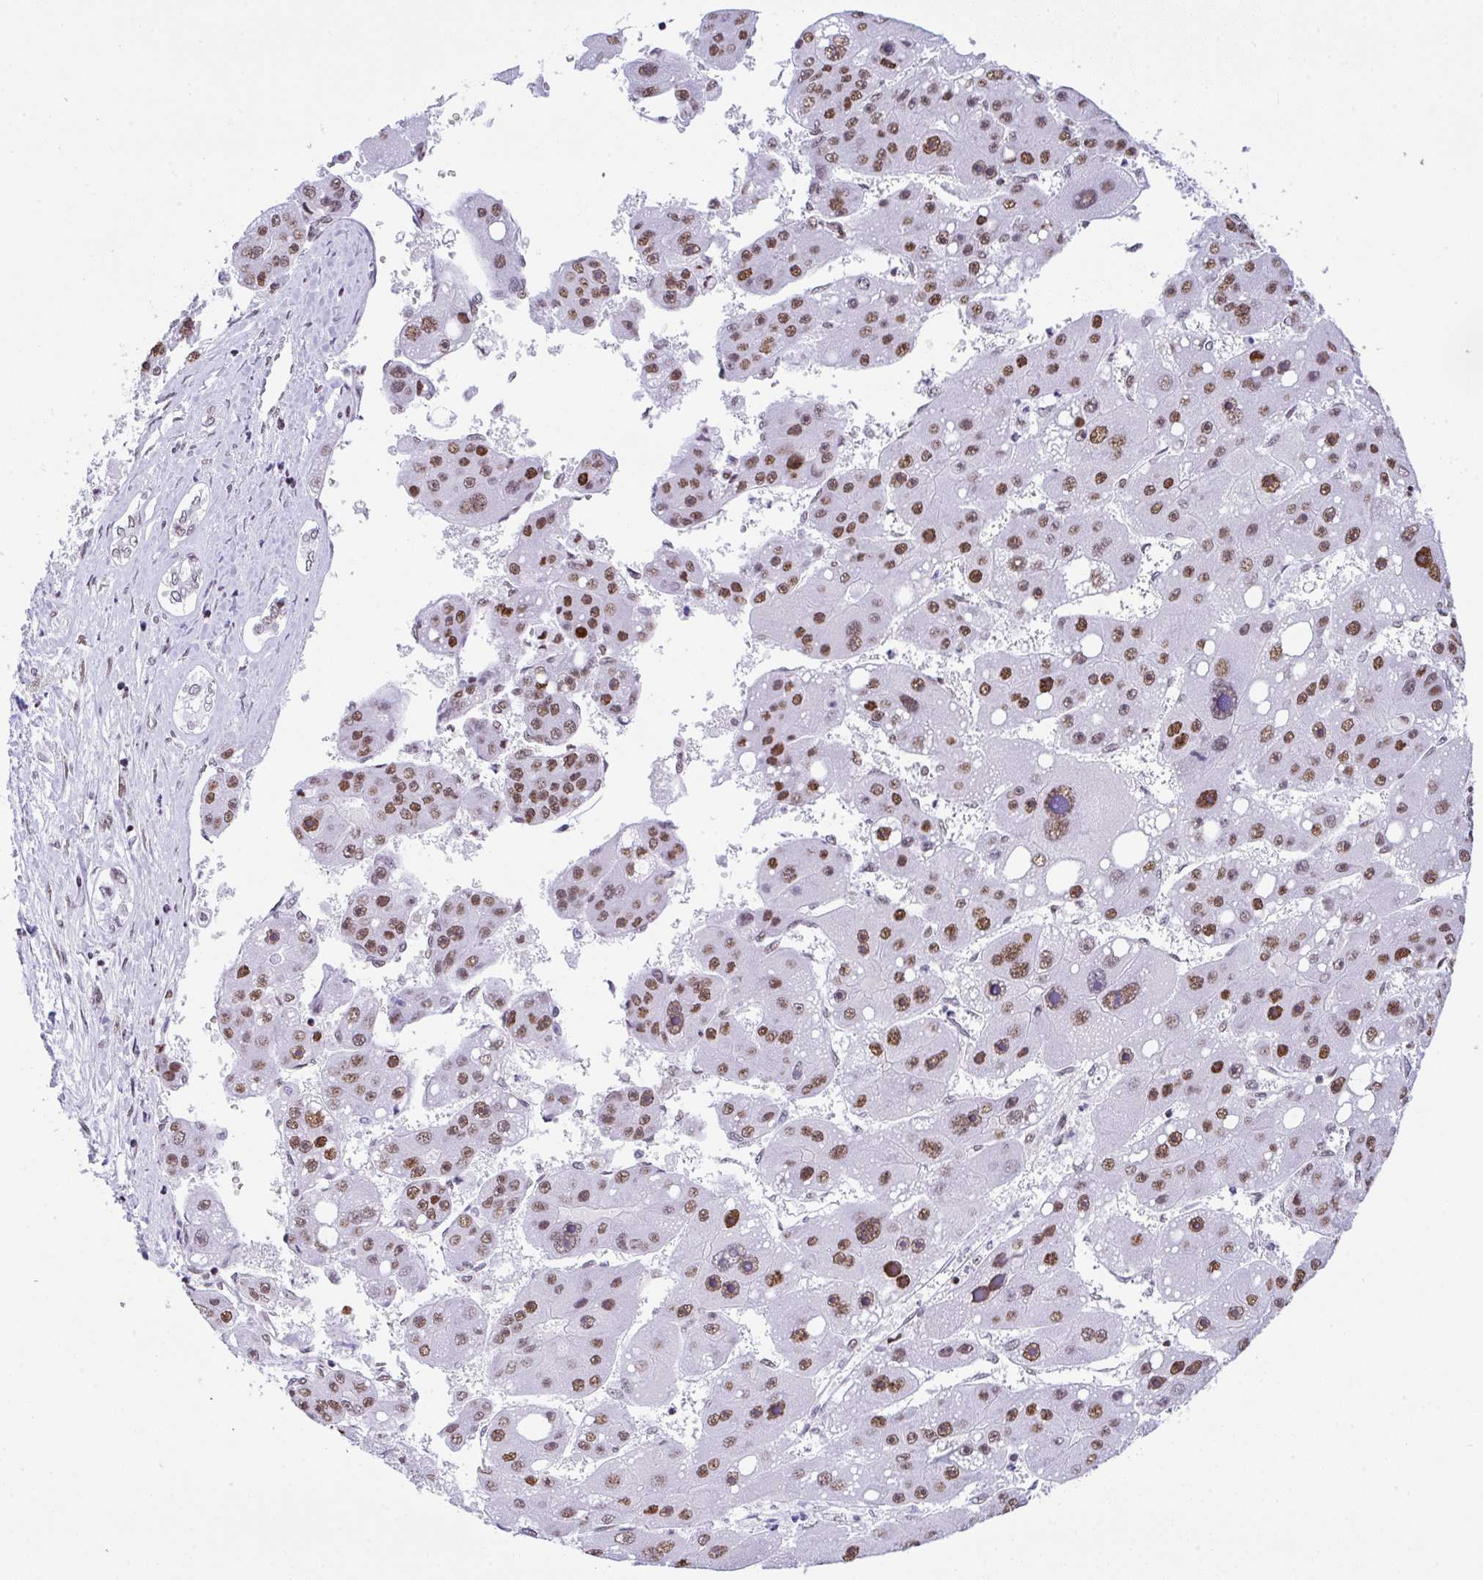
{"staining": {"intensity": "moderate", "quantity": ">75%", "location": "nuclear"}, "tissue": "liver cancer", "cell_type": "Tumor cells", "image_type": "cancer", "snomed": [{"axis": "morphology", "description": "Carcinoma, Hepatocellular, NOS"}, {"axis": "topography", "description": "Liver"}], "caption": "A brown stain shows moderate nuclear positivity of a protein in human hepatocellular carcinoma (liver) tumor cells.", "gene": "DDX52", "patient": {"sex": "female", "age": 61}}